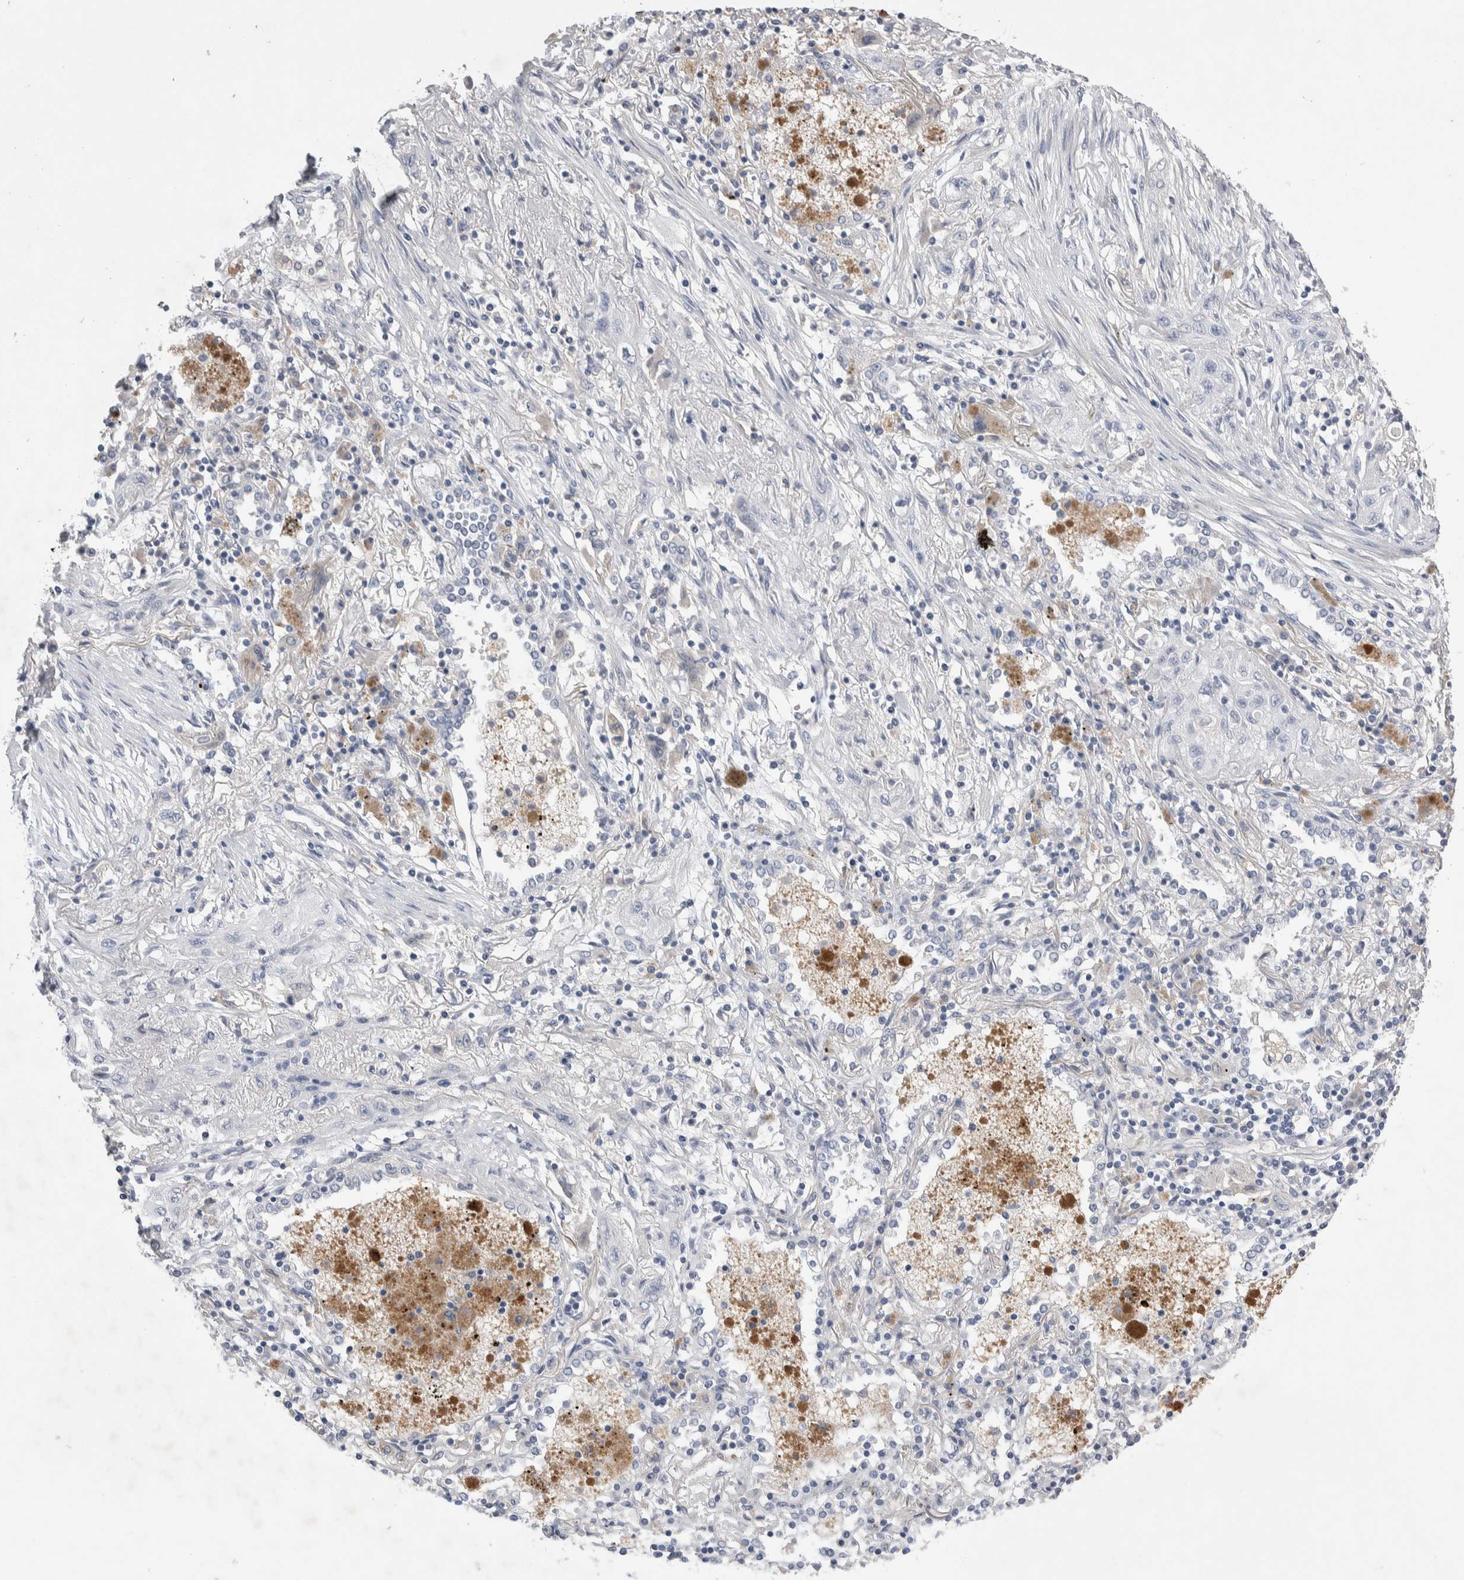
{"staining": {"intensity": "negative", "quantity": "none", "location": "none"}, "tissue": "lung cancer", "cell_type": "Tumor cells", "image_type": "cancer", "snomed": [{"axis": "morphology", "description": "Squamous cell carcinoma, NOS"}, {"axis": "topography", "description": "Lung"}], "caption": "Image shows no protein staining in tumor cells of squamous cell carcinoma (lung) tissue.", "gene": "CEP131", "patient": {"sex": "female", "age": 47}}